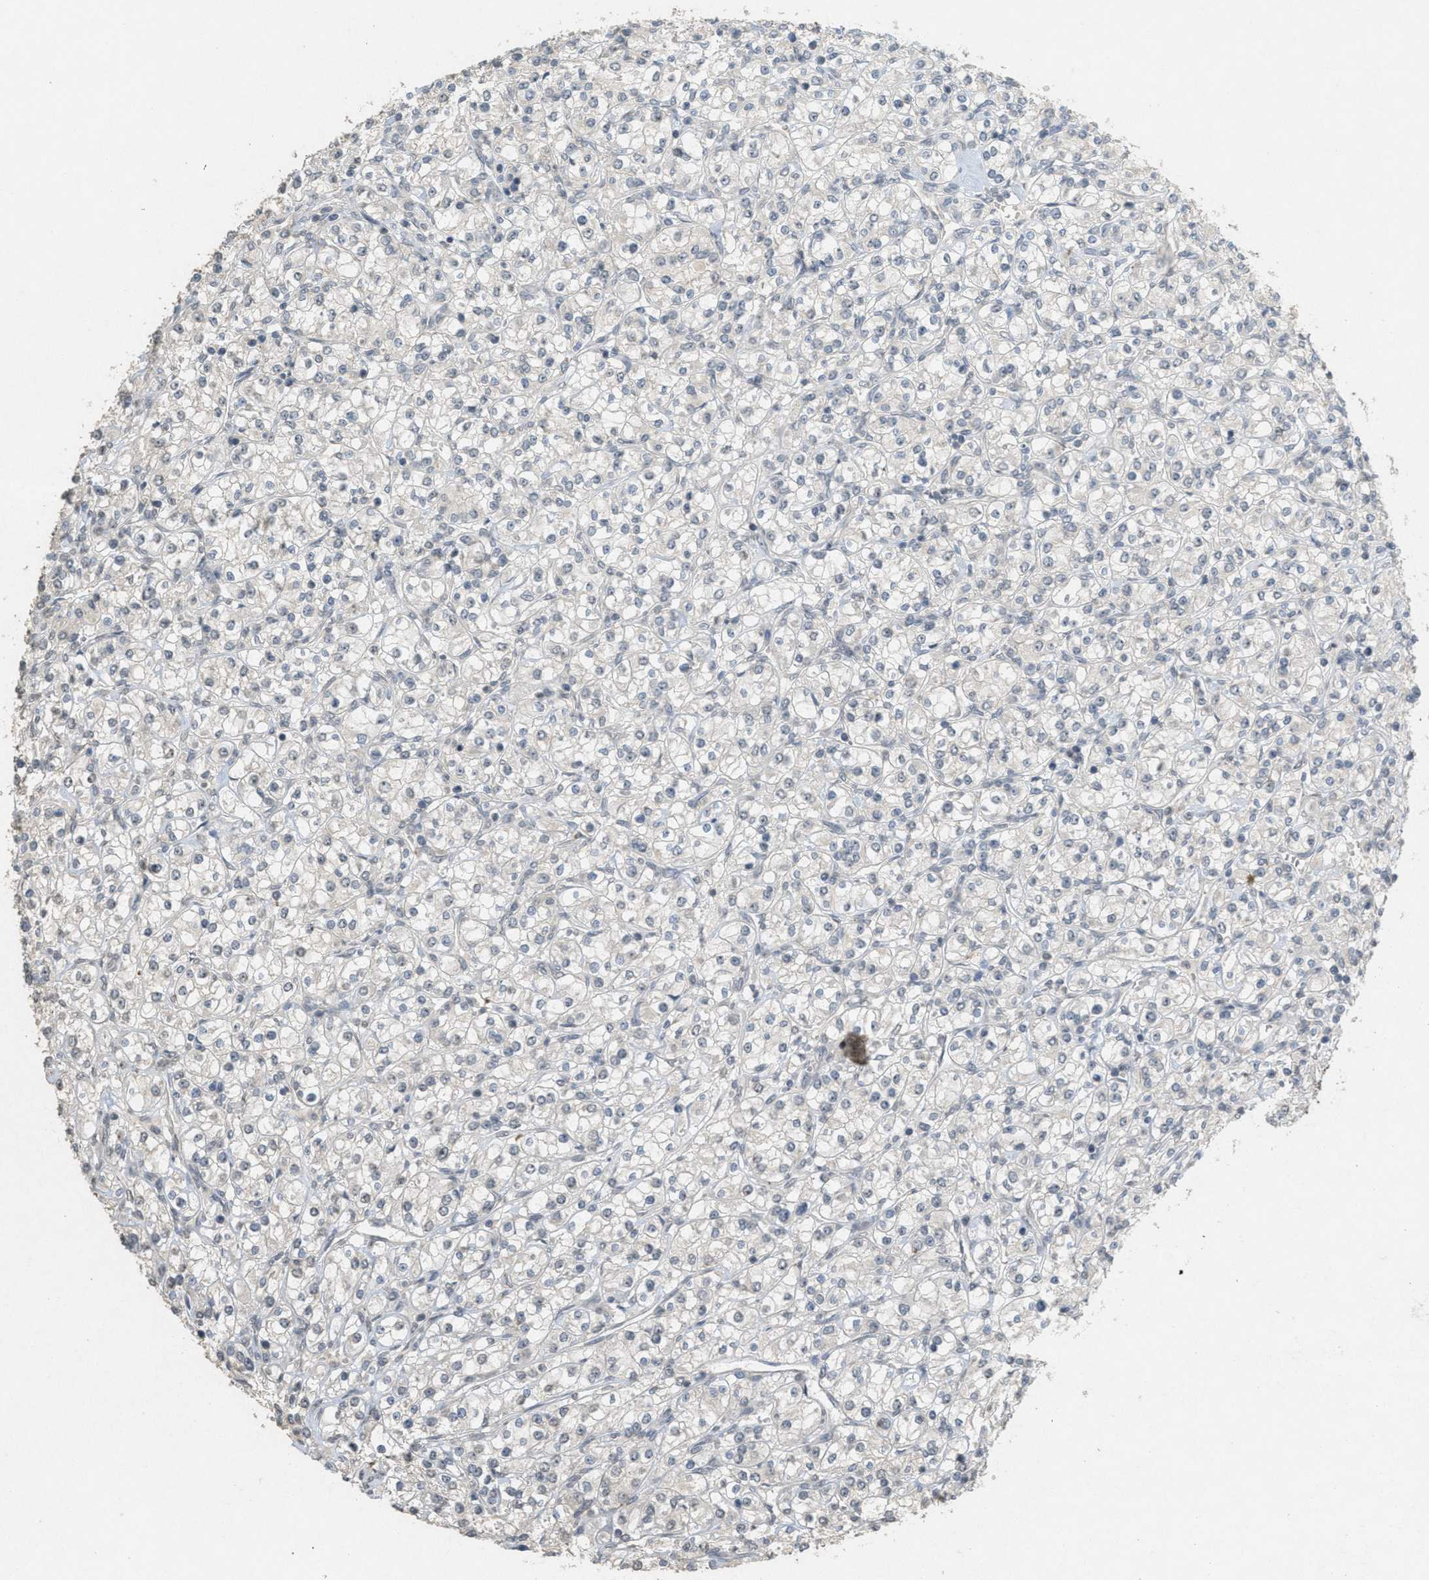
{"staining": {"intensity": "negative", "quantity": "none", "location": "none"}, "tissue": "renal cancer", "cell_type": "Tumor cells", "image_type": "cancer", "snomed": [{"axis": "morphology", "description": "Adenocarcinoma, NOS"}, {"axis": "topography", "description": "Kidney"}], "caption": "Tumor cells are negative for protein expression in human renal adenocarcinoma.", "gene": "ABHD6", "patient": {"sex": "male", "age": 77}}